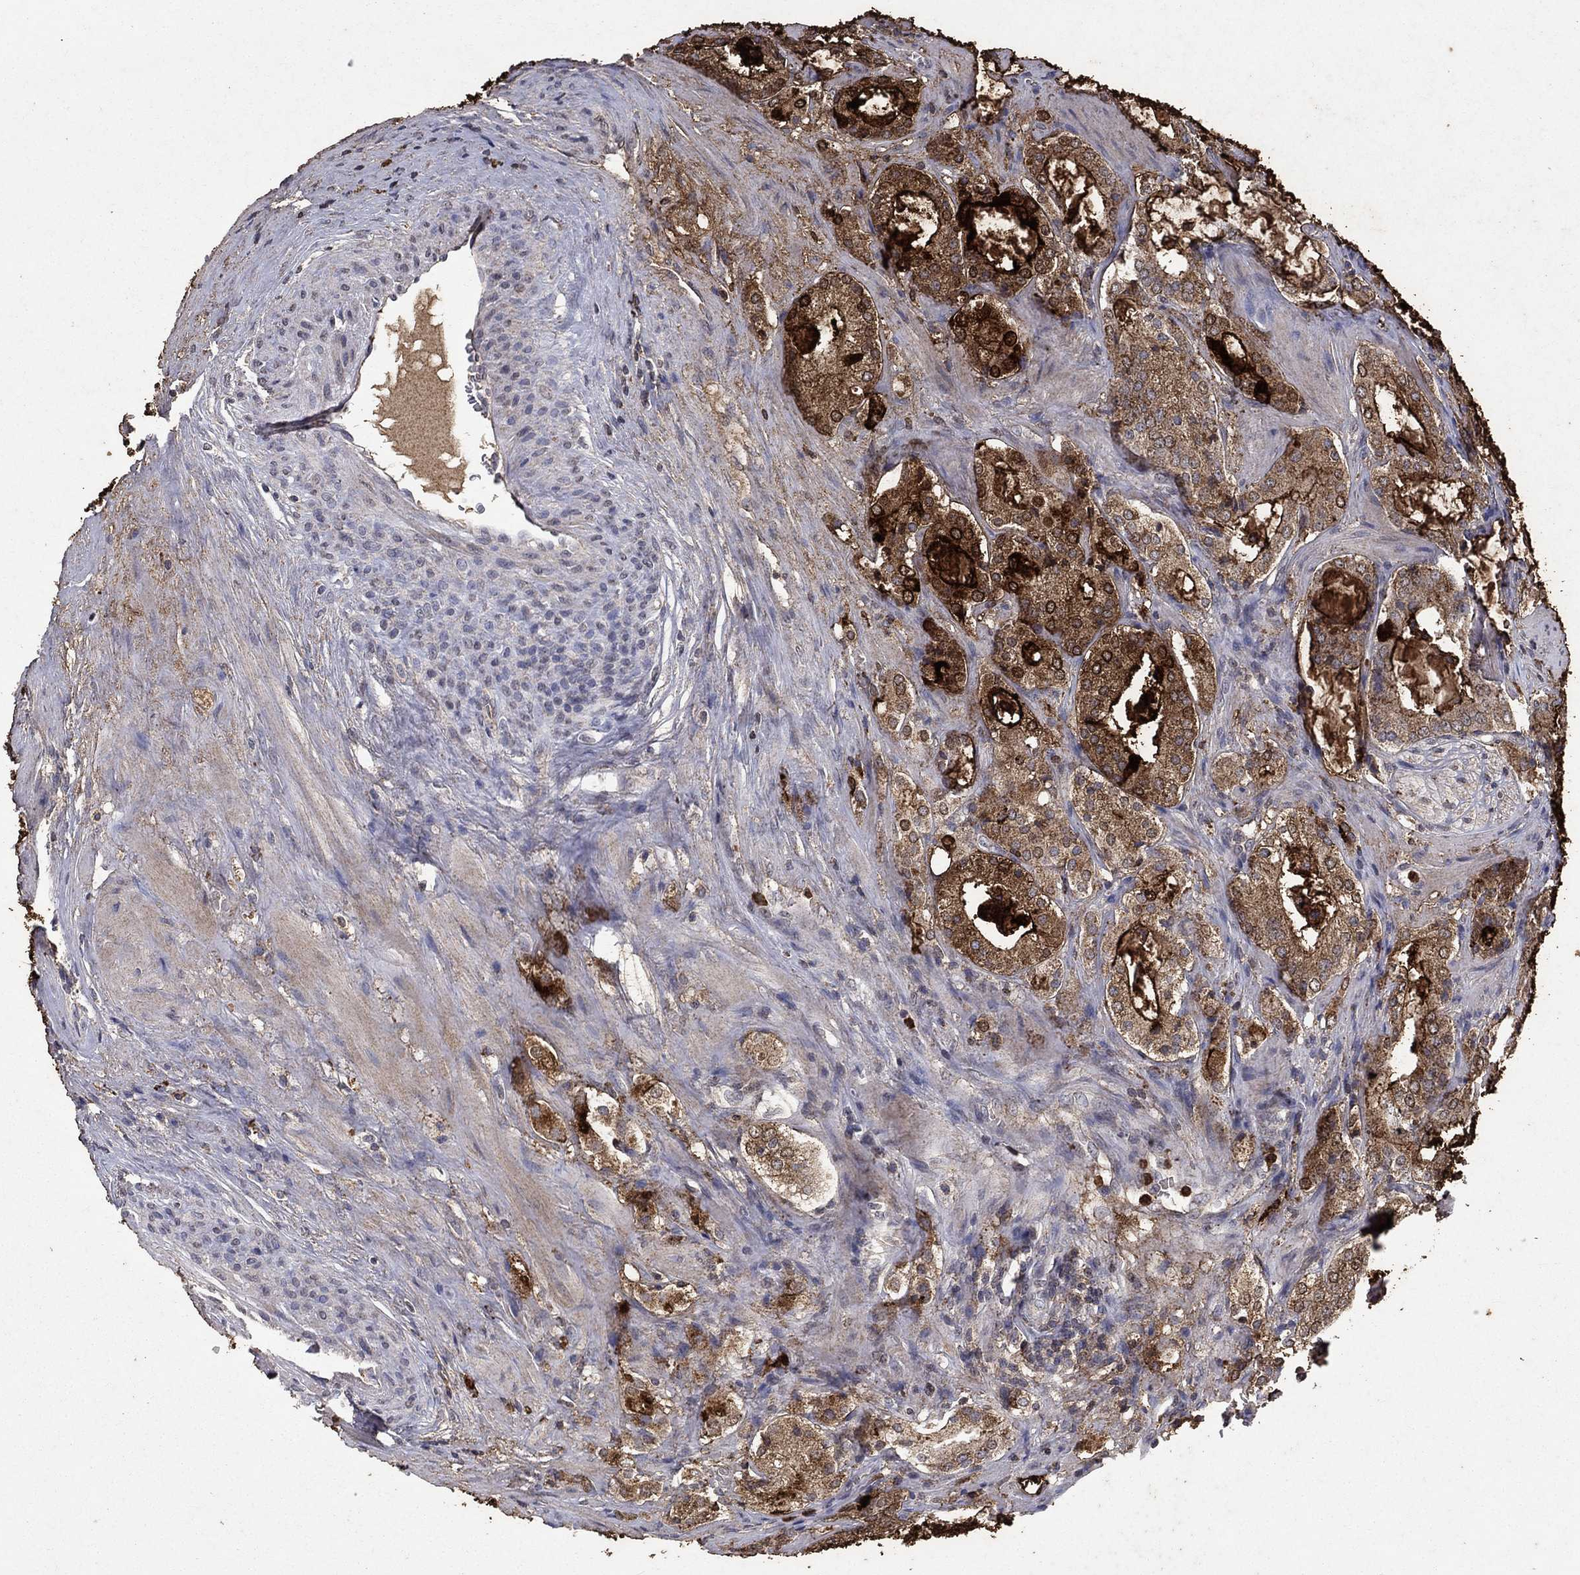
{"staining": {"intensity": "strong", "quantity": "25%-75%", "location": "cytoplasmic/membranous,nuclear"}, "tissue": "prostate cancer", "cell_type": "Tumor cells", "image_type": "cancer", "snomed": [{"axis": "morphology", "description": "Adenocarcinoma, NOS"}, {"axis": "topography", "description": "Prostate"}], "caption": "This is a photomicrograph of immunohistochemistry (IHC) staining of prostate adenocarcinoma, which shows strong positivity in the cytoplasmic/membranous and nuclear of tumor cells.", "gene": "CD24", "patient": {"sex": "male", "age": 66}}